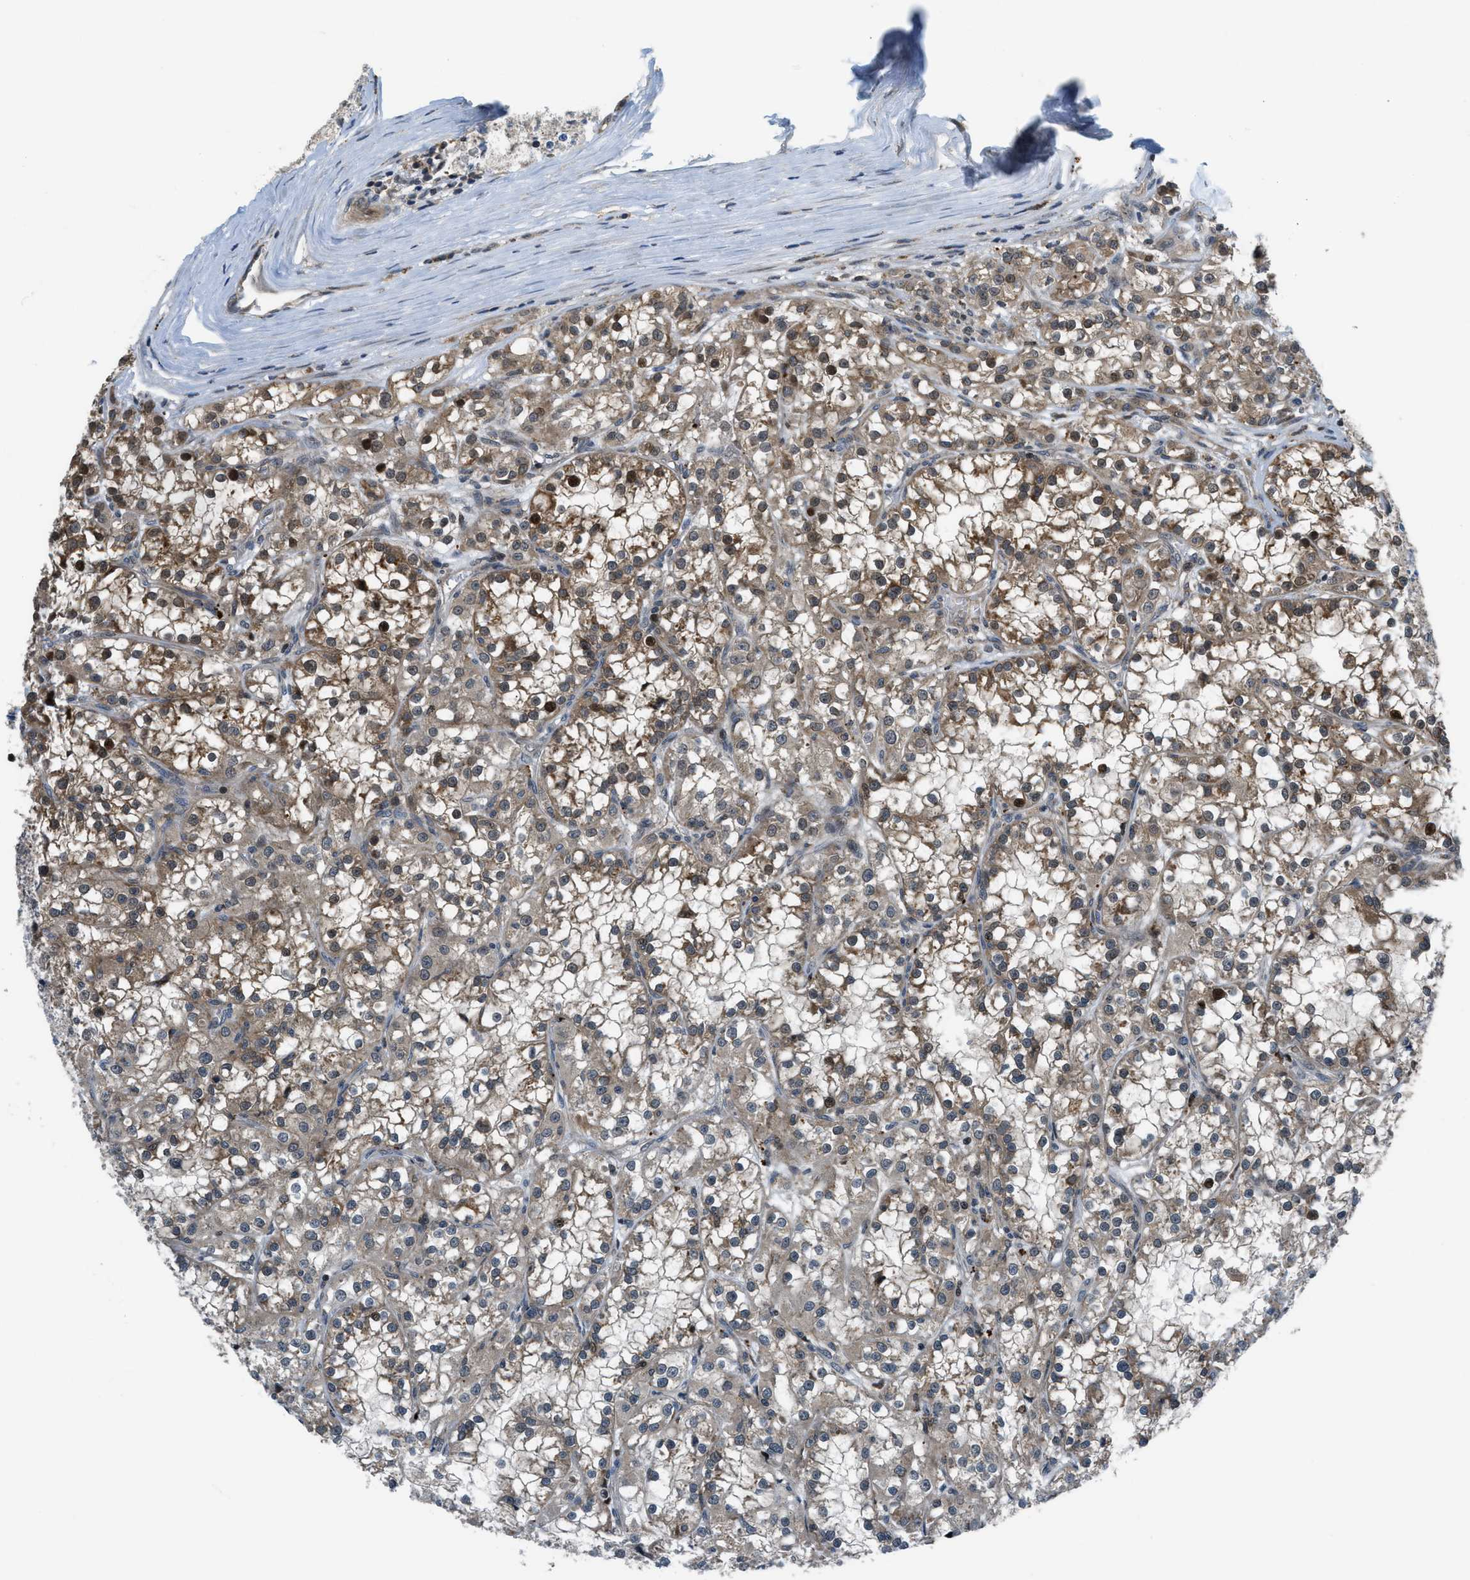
{"staining": {"intensity": "moderate", "quantity": ">75%", "location": "cytoplasmic/membranous,nuclear"}, "tissue": "renal cancer", "cell_type": "Tumor cells", "image_type": "cancer", "snomed": [{"axis": "morphology", "description": "Adenocarcinoma, NOS"}, {"axis": "topography", "description": "Kidney"}], "caption": "This is a micrograph of IHC staining of renal cancer, which shows moderate staining in the cytoplasmic/membranous and nuclear of tumor cells.", "gene": "CTBS", "patient": {"sex": "female", "age": 52}}